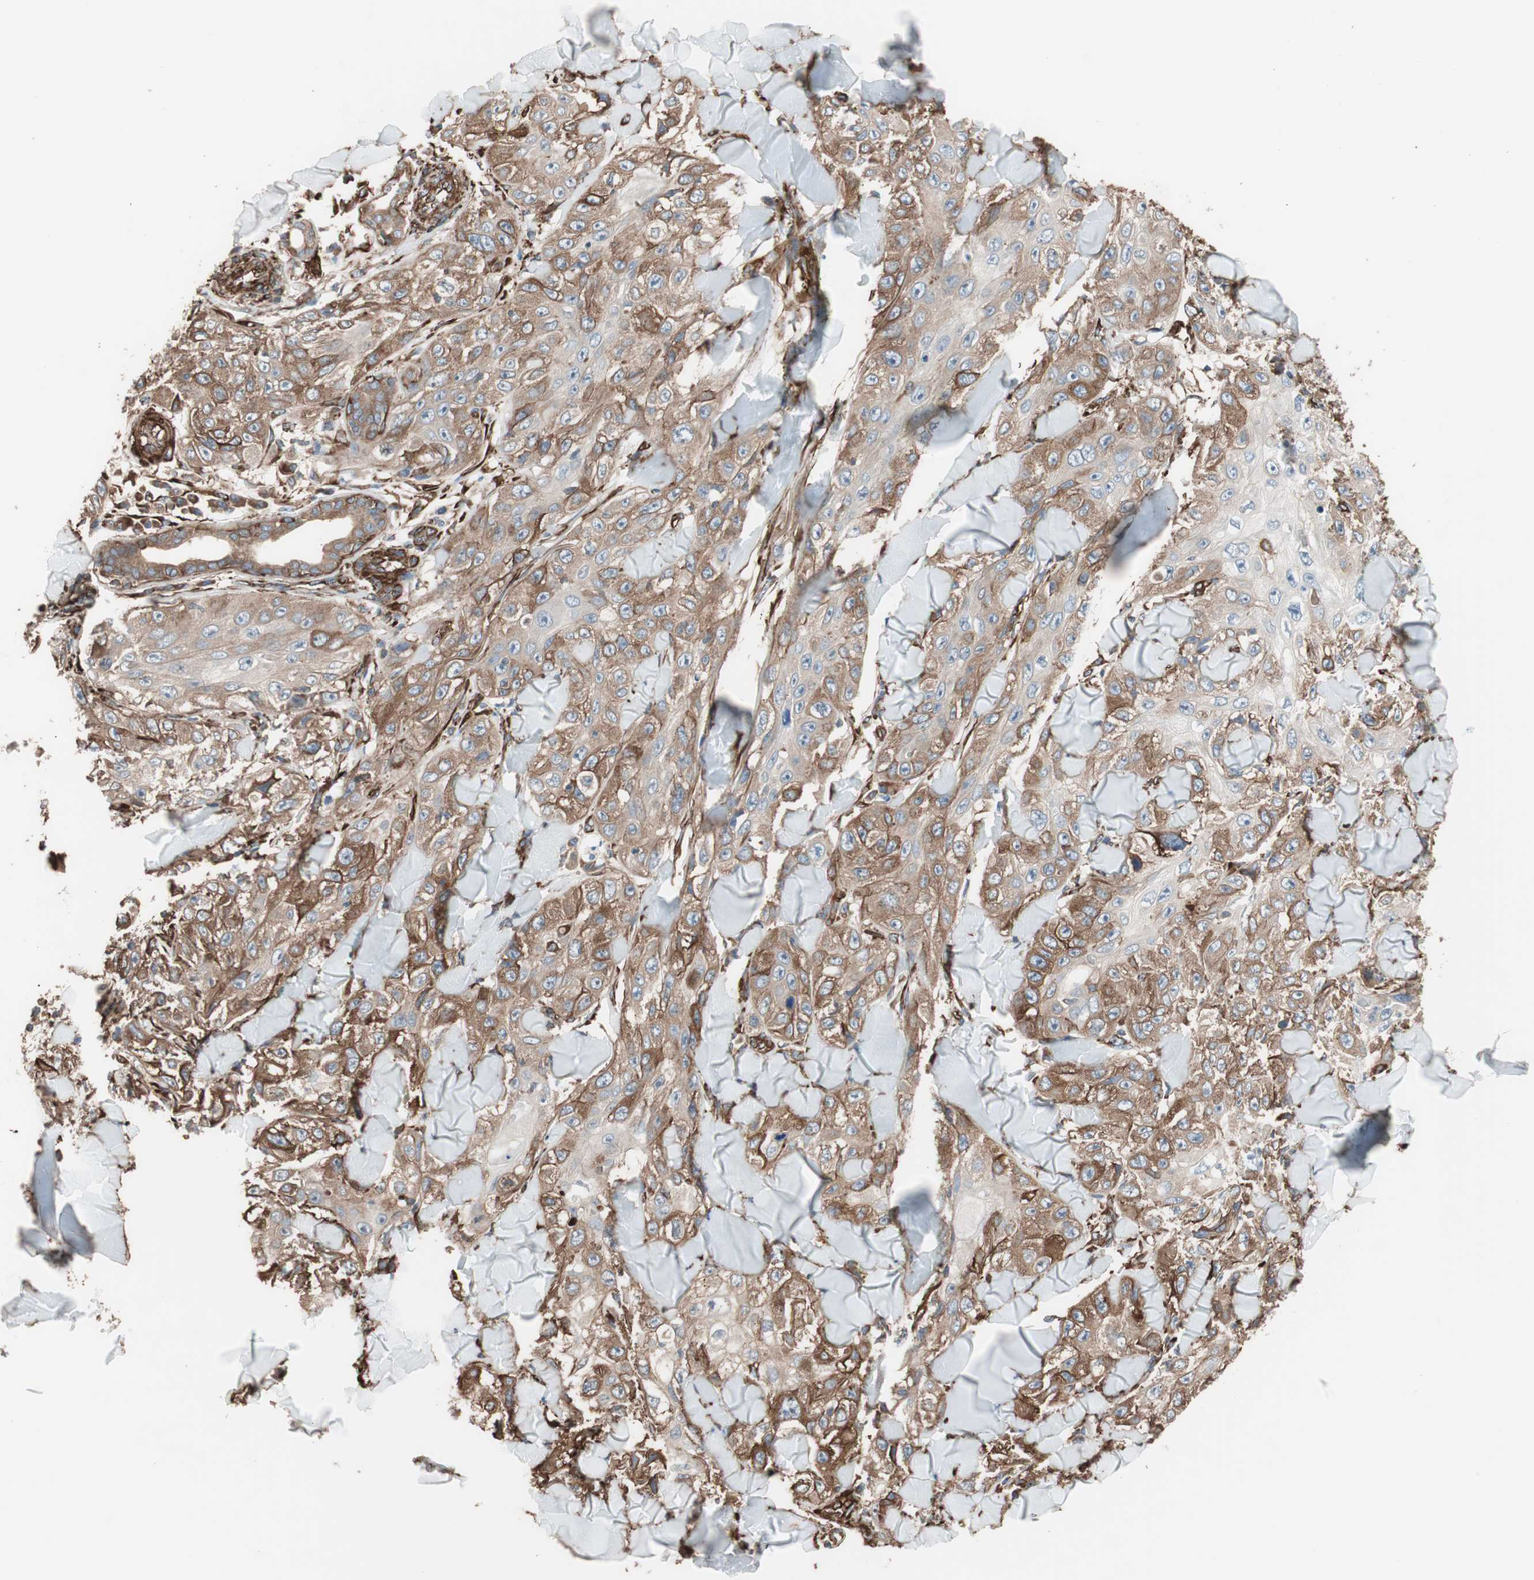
{"staining": {"intensity": "moderate", "quantity": ">75%", "location": "cytoplasmic/membranous"}, "tissue": "skin cancer", "cell_type": "Tumor cells", "image_type": "cancer", "snomed": [{"axis": "morphology", "description": "Squamous cell carcinoma, NOS"}, {"axis": "topography", "description": "Skin"}], "caption": "Immunohistochemical staining of human squamous cell carcinoma (skin) shows moderate cytoplasmic/membranous protein staining in approximately >75% of tumor cells.", "gene": "GPSM2", "patient": {"sex": "male", "age": 86}}